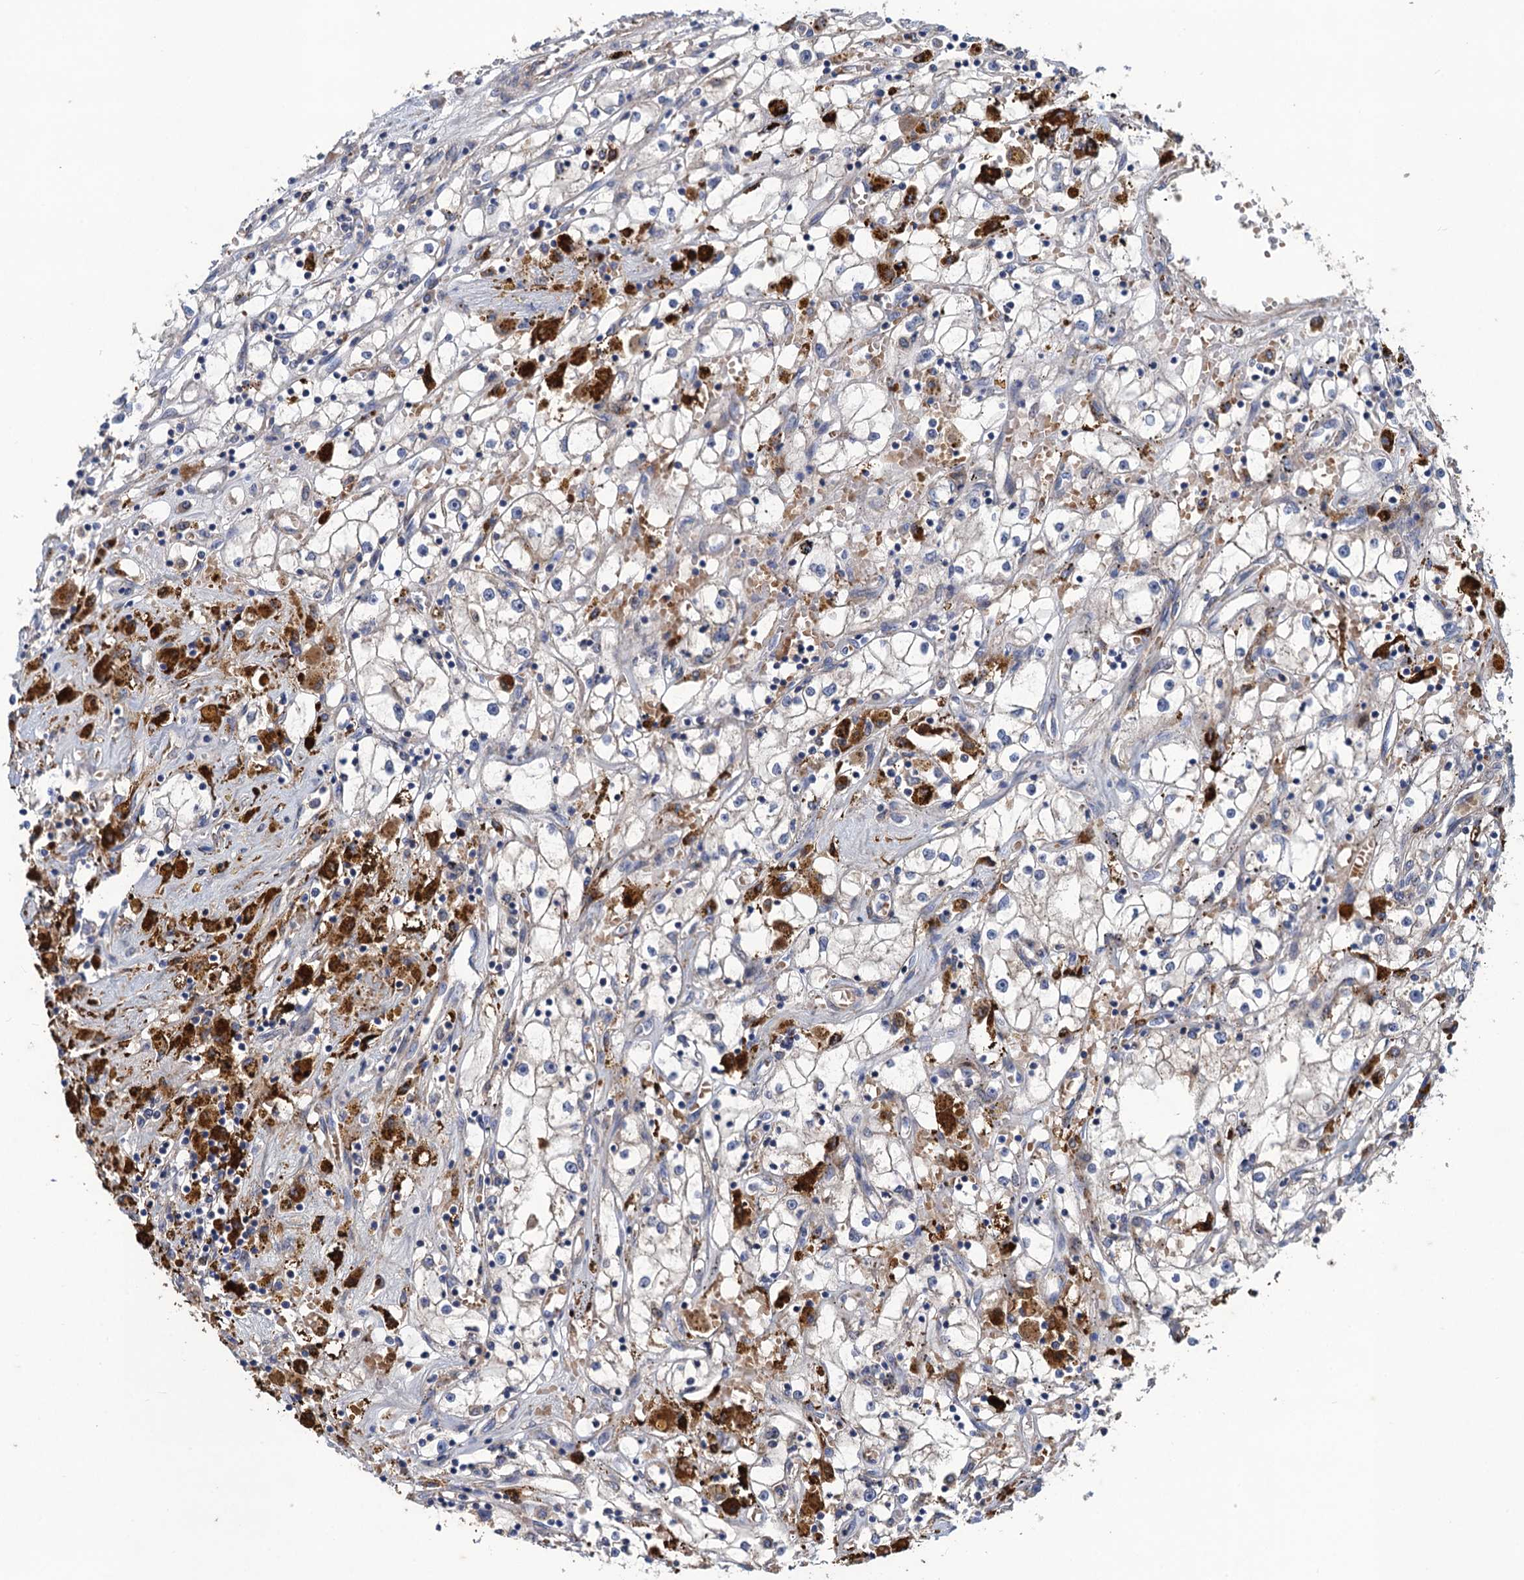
{"staining": {"intensity": "negative", "quantity": "none", "location": "none"}, "tissue": "renal cancer", "cell_type": "Tumor cells", "image_type": "cancer", "snomed": [{"axis": "morphology", "description": "Adenocarcinoma, NOS"}, {"axis": "topography", "description": "Kidney"}], "caption": "A high-resolution histopathology image shows immunohistochemistry staining of adenocarcinoma (renal), which exhibits no significant expression in tumor cells.", "gene": "SMCO3", "patient": {"sex": "male", "age": 56}}